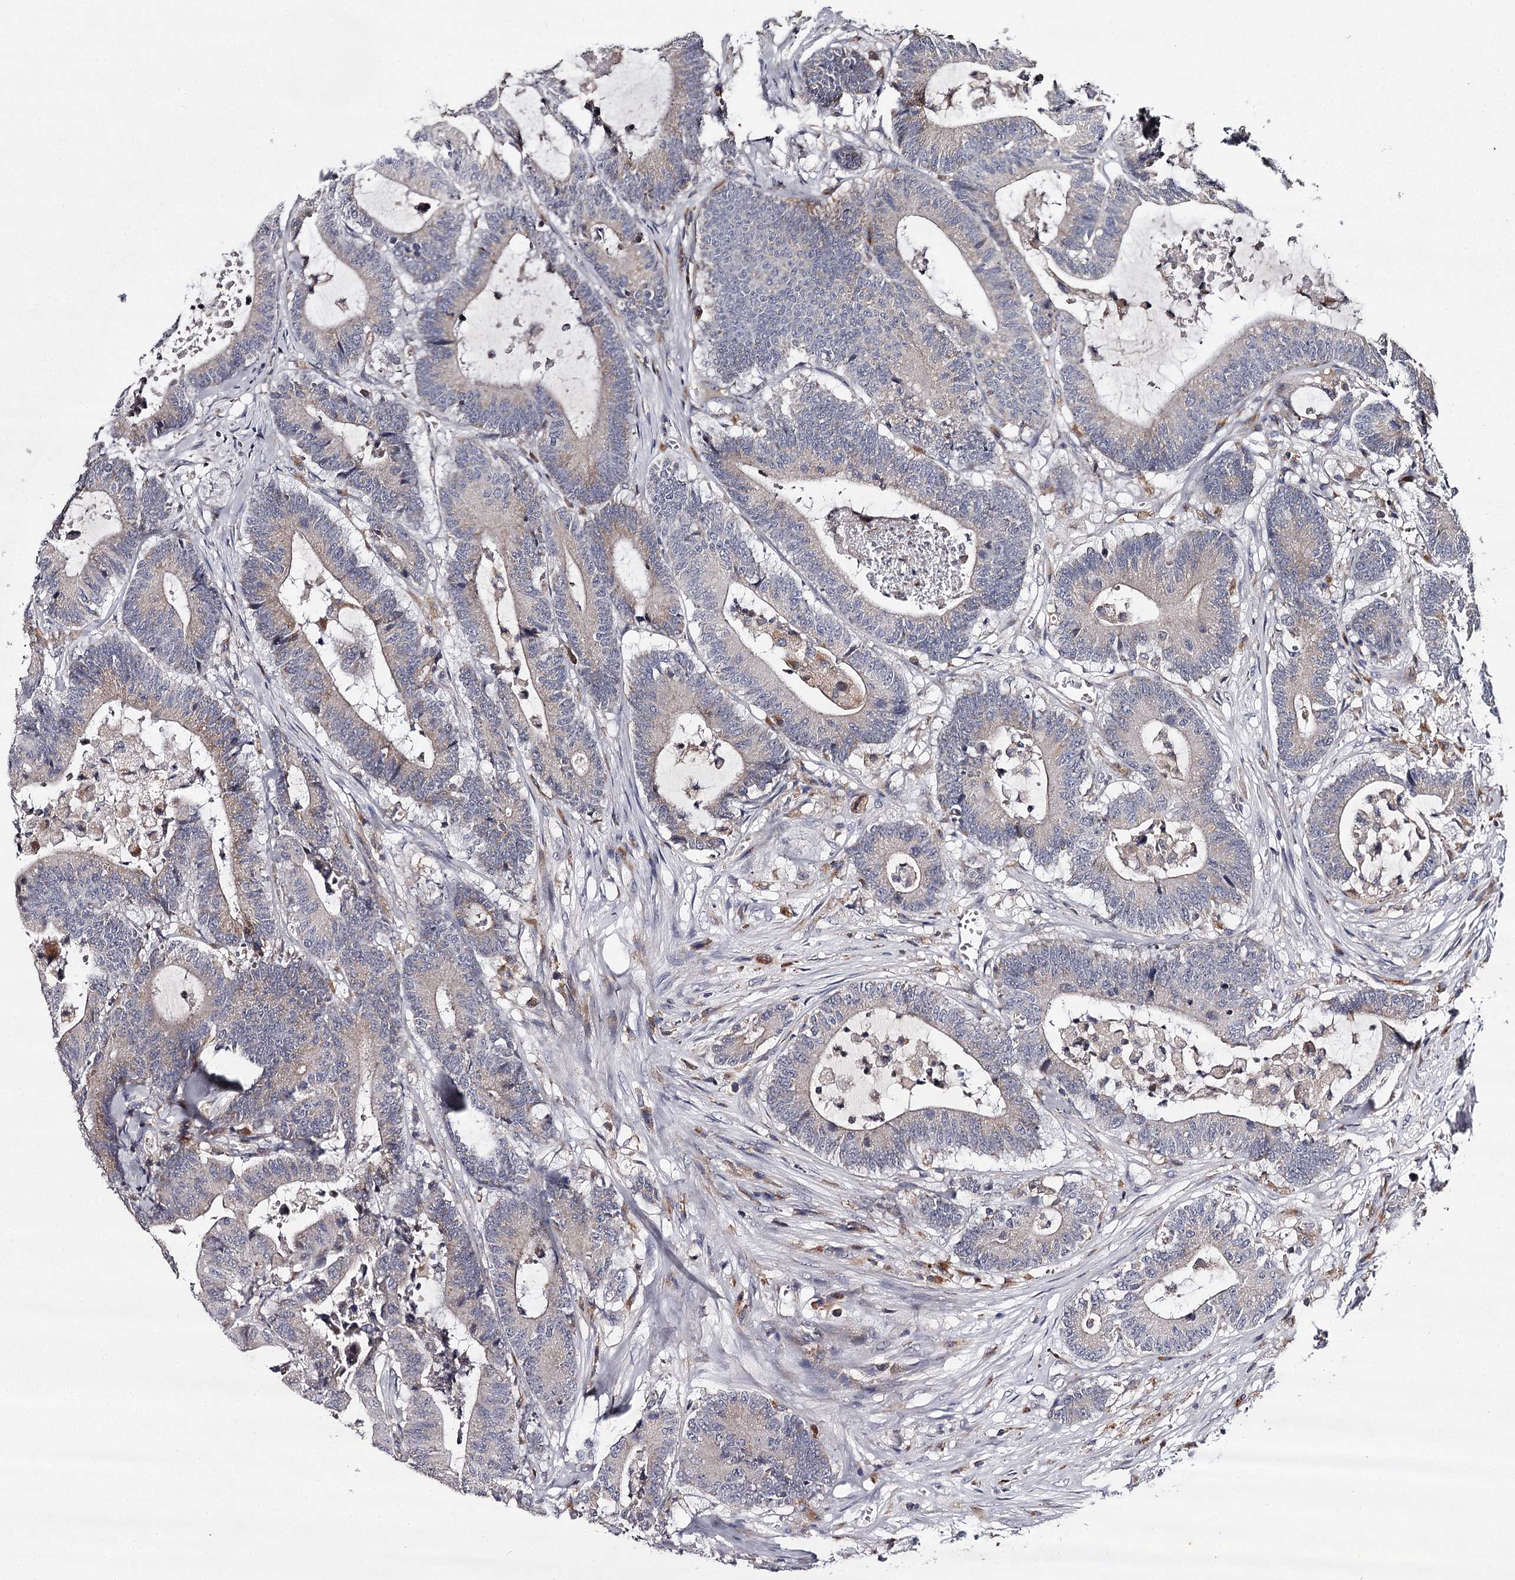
{"staining": {"intensity": "negative", "quantity": "none", "location": "none"}, "tissue": "colorectal cancer", "cell_type": "Tumor cells", "image_type": "cancer", "snomed": [{"axis": "morphology", "description": "Adenocarcinoma, NOS"}, {"axis": "topography", "description": "Colon"}], "caption": "The micrograph displays no significant expression in tumor cells of colorectal cancer (adenocarcinoma).", "gene": "RASSF6", "patient": {"sex": "female", "age": 84}}